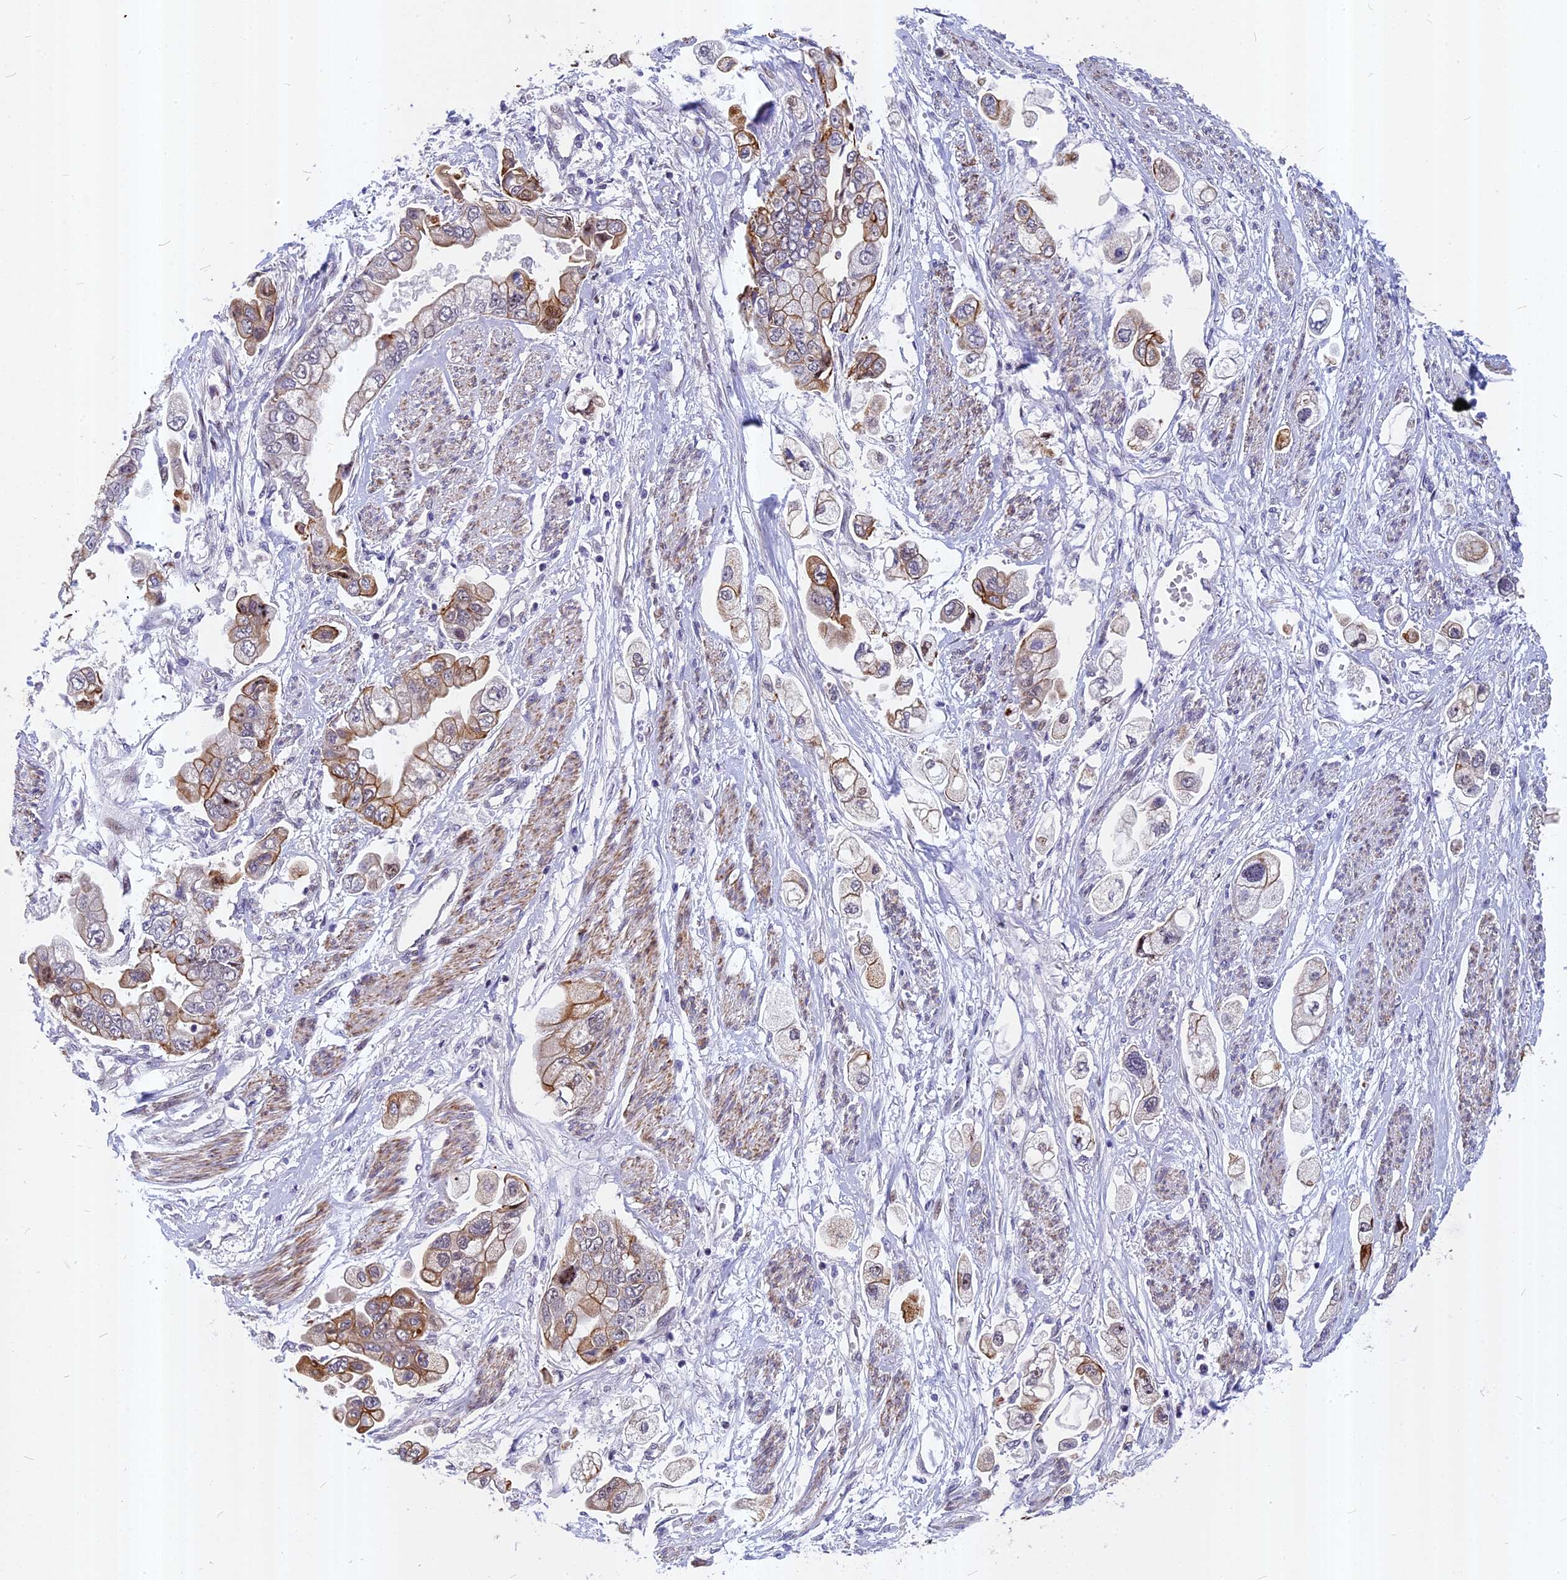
{"staining": {"intensity": "moderate", "quantity": "<25%", "location": "cytoplasmic/membranous"}, "tissue": "stomach cancer", "cell_type": "Tumor cells", "image_type": "cancer", "snomed": [{"axis": "morphology", "description": "Adenocarcinoma, NOS"}, {"axis": "topography", "description": "Stomach"}], "caption": "A low amount of moderate cytoplasmic/membranous staining is seen in about <25% of tumor cells in adenocarcinoma (stomach) tissue.", "gene": "ANKRD34B", "patient": {"sex": "male", "age": 62}}